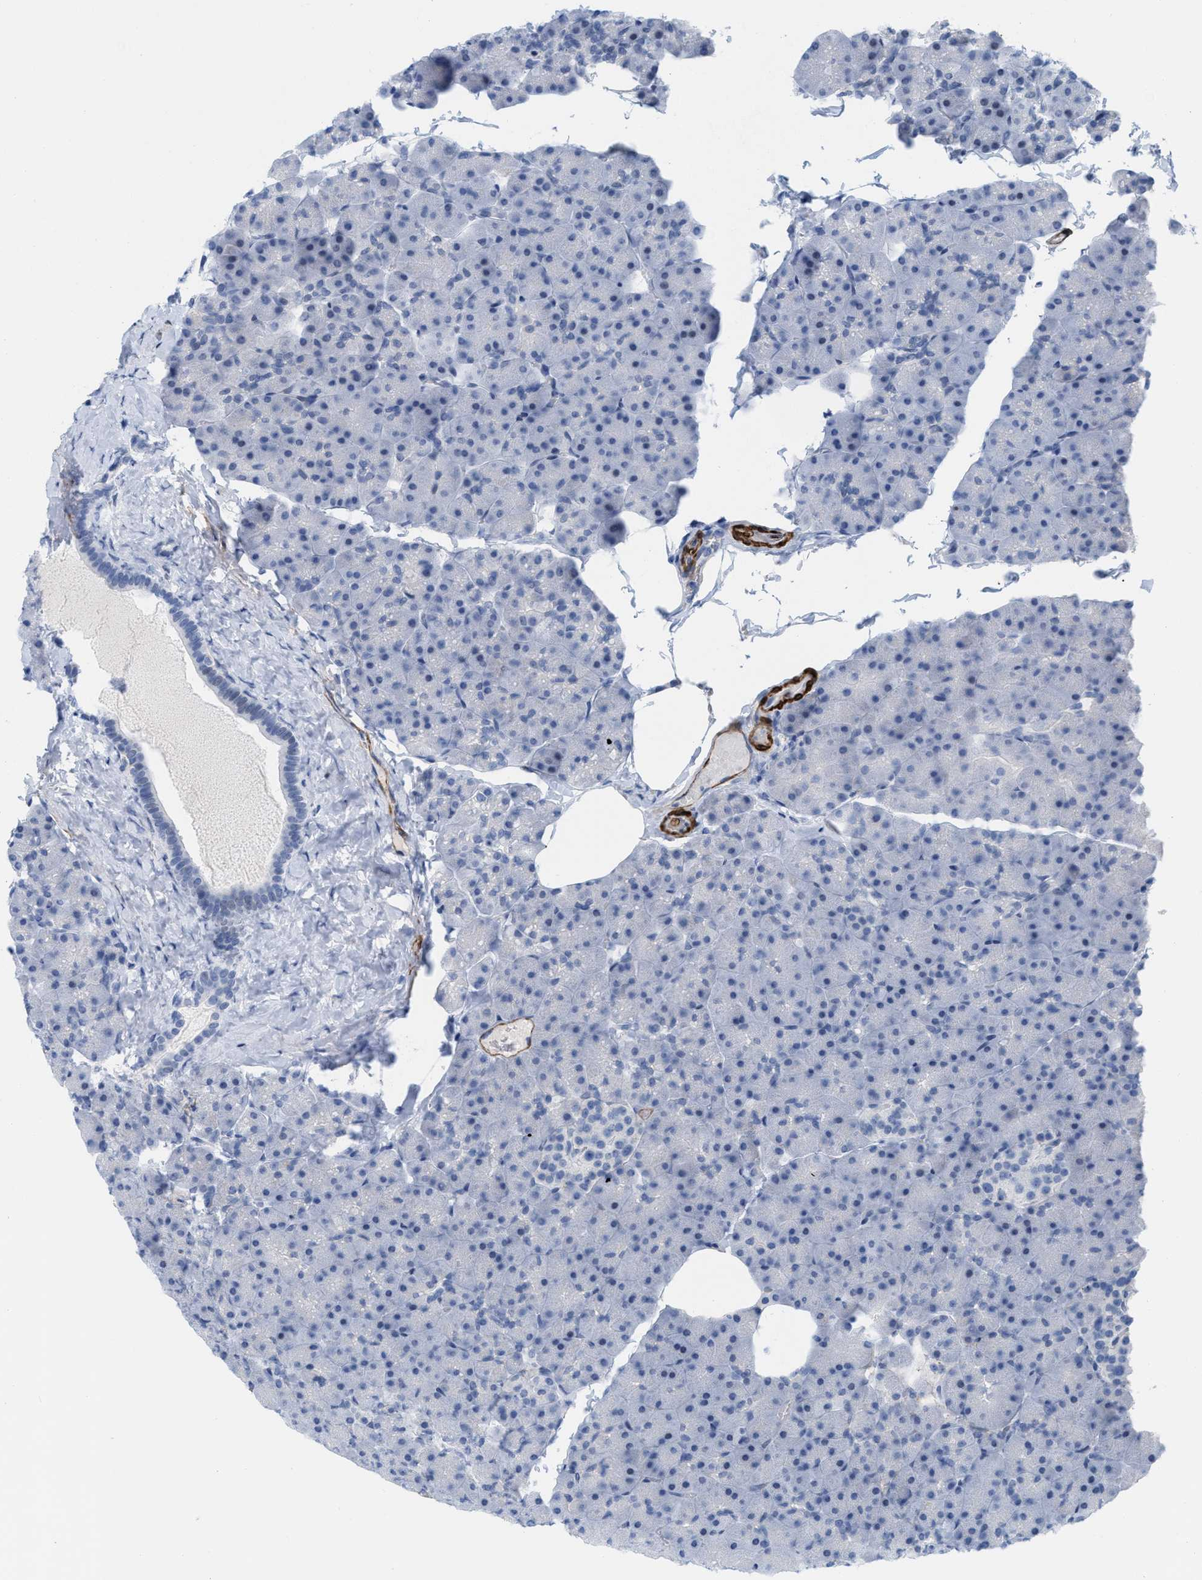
{"staining": {"intensity": "negative", "quantity": "none", "location": "none"}, "tissue": "pancreas", "cell_type": "Exocrine glandular cells", "image_type": "normal", "snomed": [{"axis": "morphology", "description": "Normal tissue, NOS"}, {"axis": "topography", "description": "Pancreas"}], "caption": "This is a micrograph of IHC staining of normal pancreas, which shows no positivity in exocrine glandular cells.", "gene": "TAGLN", "patient": {"sex": "male", "age": 35}}